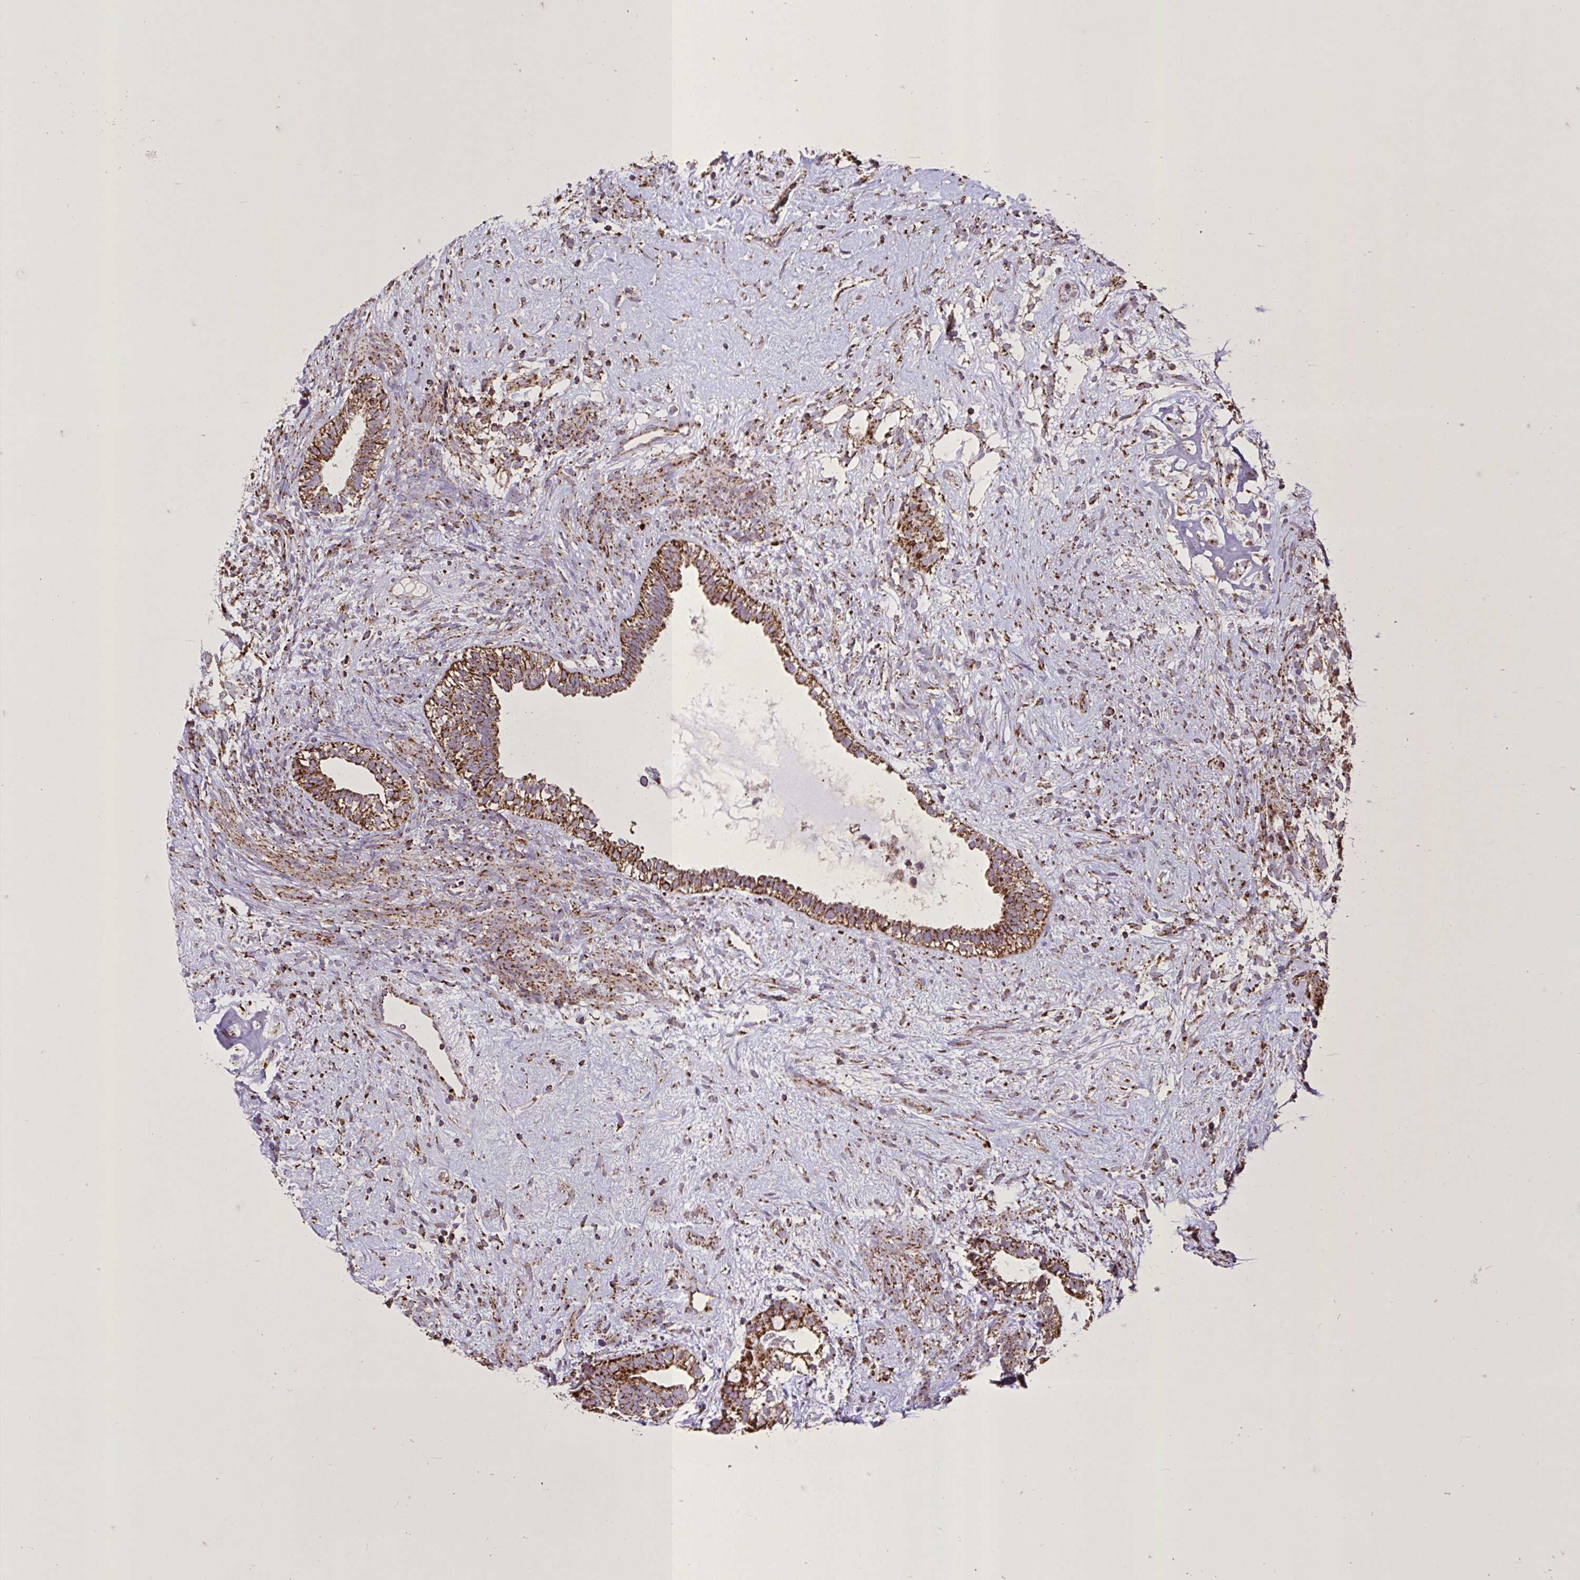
{"staining": {"intensity": "strong", "quantity": ">75%", "location": "cytoplasmic/membranous"}, "tissue": "testis cancer", "cell_type": "Tumor cells", "image_type": "cancer", "snomed": [{"axis": "morphology", "description": "Seminoma, NOS"}, {"axis": "morphology", "description": "Carcinoma, Embryonal, NOS"}, {"axis": "topography", "description": "Testis"}], "caption": "A brown stain highlights strong cytoplasmic/membranous positivity of a protein in human testis seminoma tumor cells.", "gene": "AGK", "patient": {"sex": "male", "age": 41}}